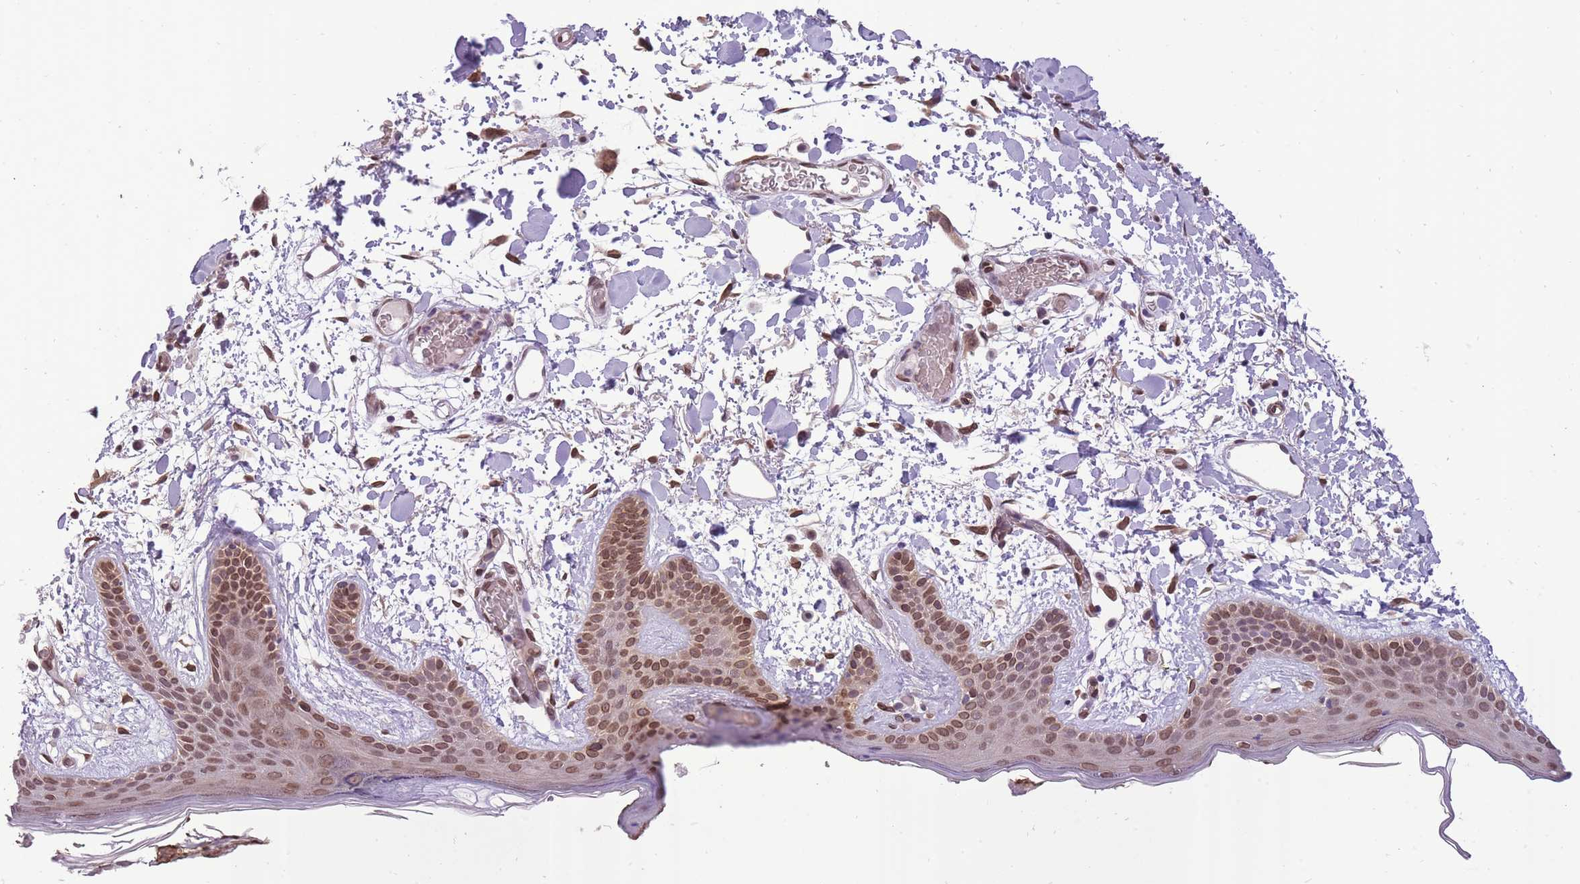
{"staining": {"intensity": "moderate", "quantity": ">75%", "location": "cytoplasmic/membranous,nuclear"}, "tissue": "skin", "cell_type": "Fibroblasts", "image_type": "normal", "snomed": [{"axis": "morphology", "description": "Normal tissue, NOS"}, {"axis": "topography", "description": "Skin"}], "caption": "This photomicrograph shows immunohistochemistry (IHC) staining of benign human skin, with medium moderate cytoplasmic/membranous,nuclear positivity in about >75% of fibroblasts.", "gene": "CDIP1", "patient": {"sex": "male", "age": 79}}